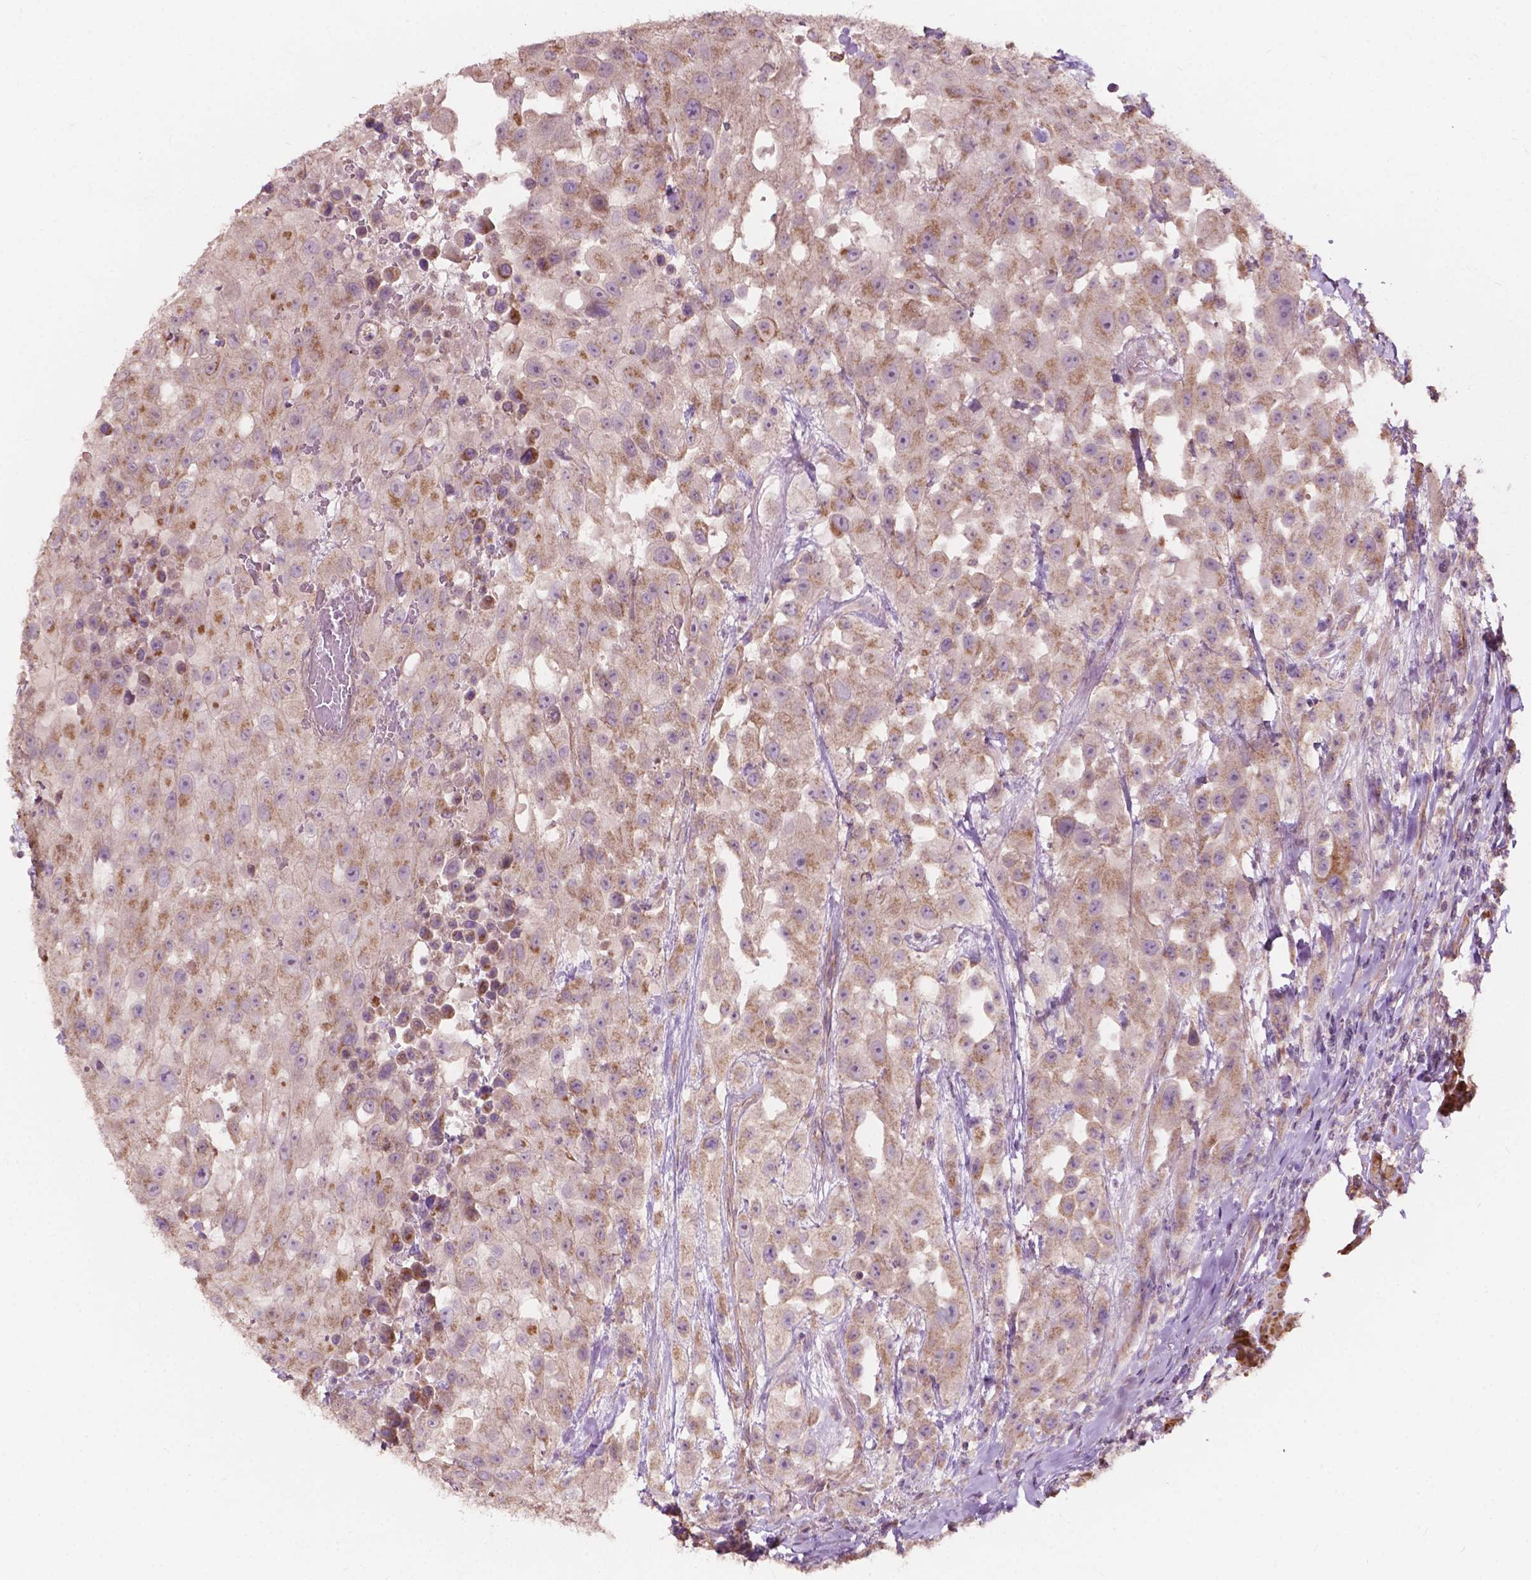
{"staining": {"intensity": "moderate", "quantity": ">75%", "location": "cytoplasmic/membranous"}, "tissue": "urothelial cancer", "cell_type": "Tumor cells", "image_type": "cancer", "snomed": [{"axis": "morphology", "description": "Urothelial carcinoma, High grade"}, {"axis": "topography", "description": "Urinary bladder"}], "caption": "A photomicrograph showing moderate cytoplasmic/membranous staining in about >75% of tumor cells in high-grade urothelial carcinoma, as visualized by brown immunohistochemical staining.", "gene": "NDUFA10", "patient": {"sex": "male", "age": 79}}